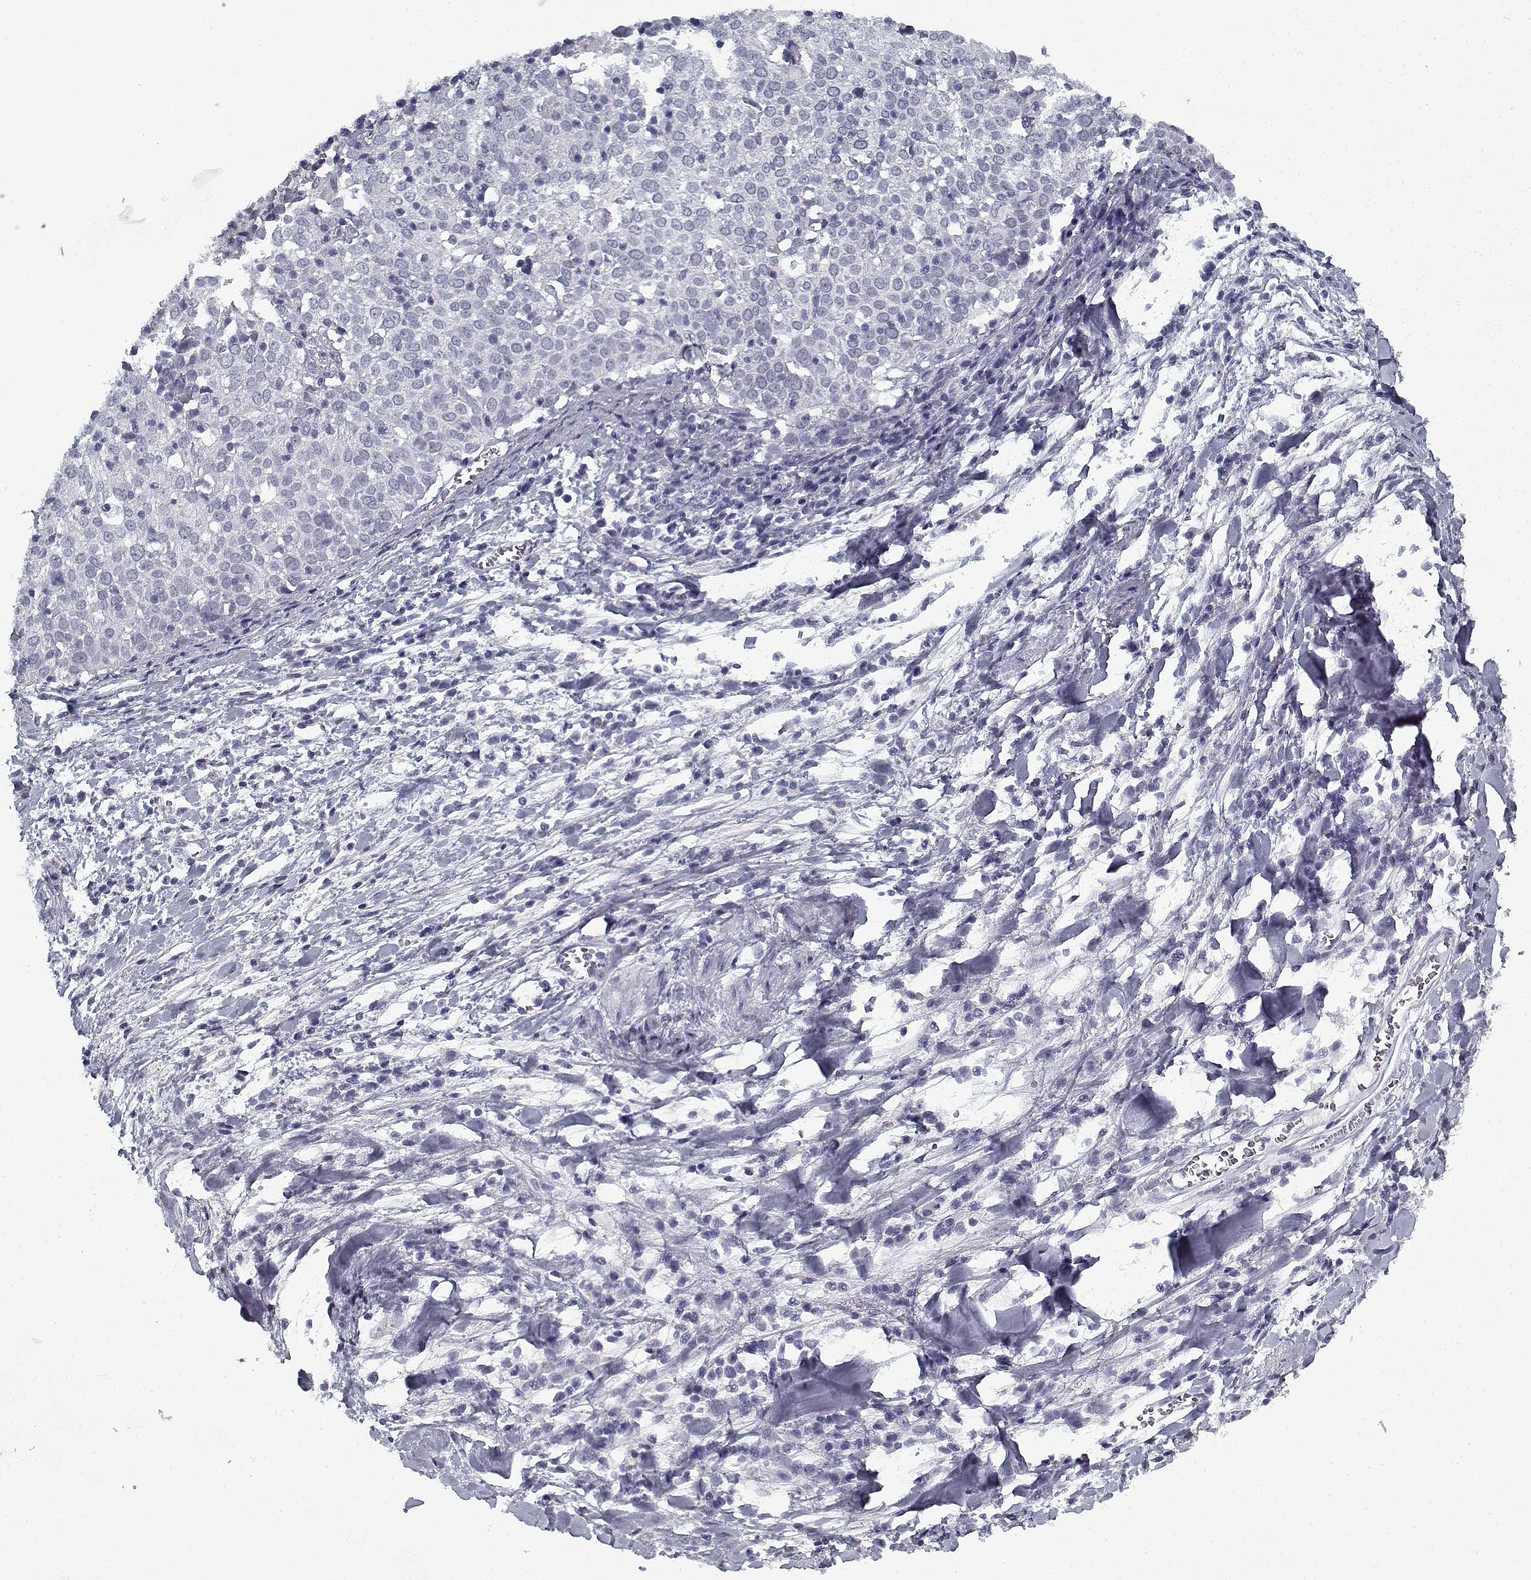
{"staining": {"intensity": "negative", "quantity": "none", "location": "none"}, "tissue": "cervical cancer", "cell_type": "Tumor cells", "image_type": "cancer", "snomed": [{"axis": "morphology", "description": "Squamous cell carcinoma, NOS"}, {"axis": "topography", "description": "Cervix"}], "caption": "This is an IHC histopathology image of squamous cell carcinoma (cervical). There is no expression in tumor cells.", "gene": "RNF32", "patient": {"sex": "female", "age": 39}}